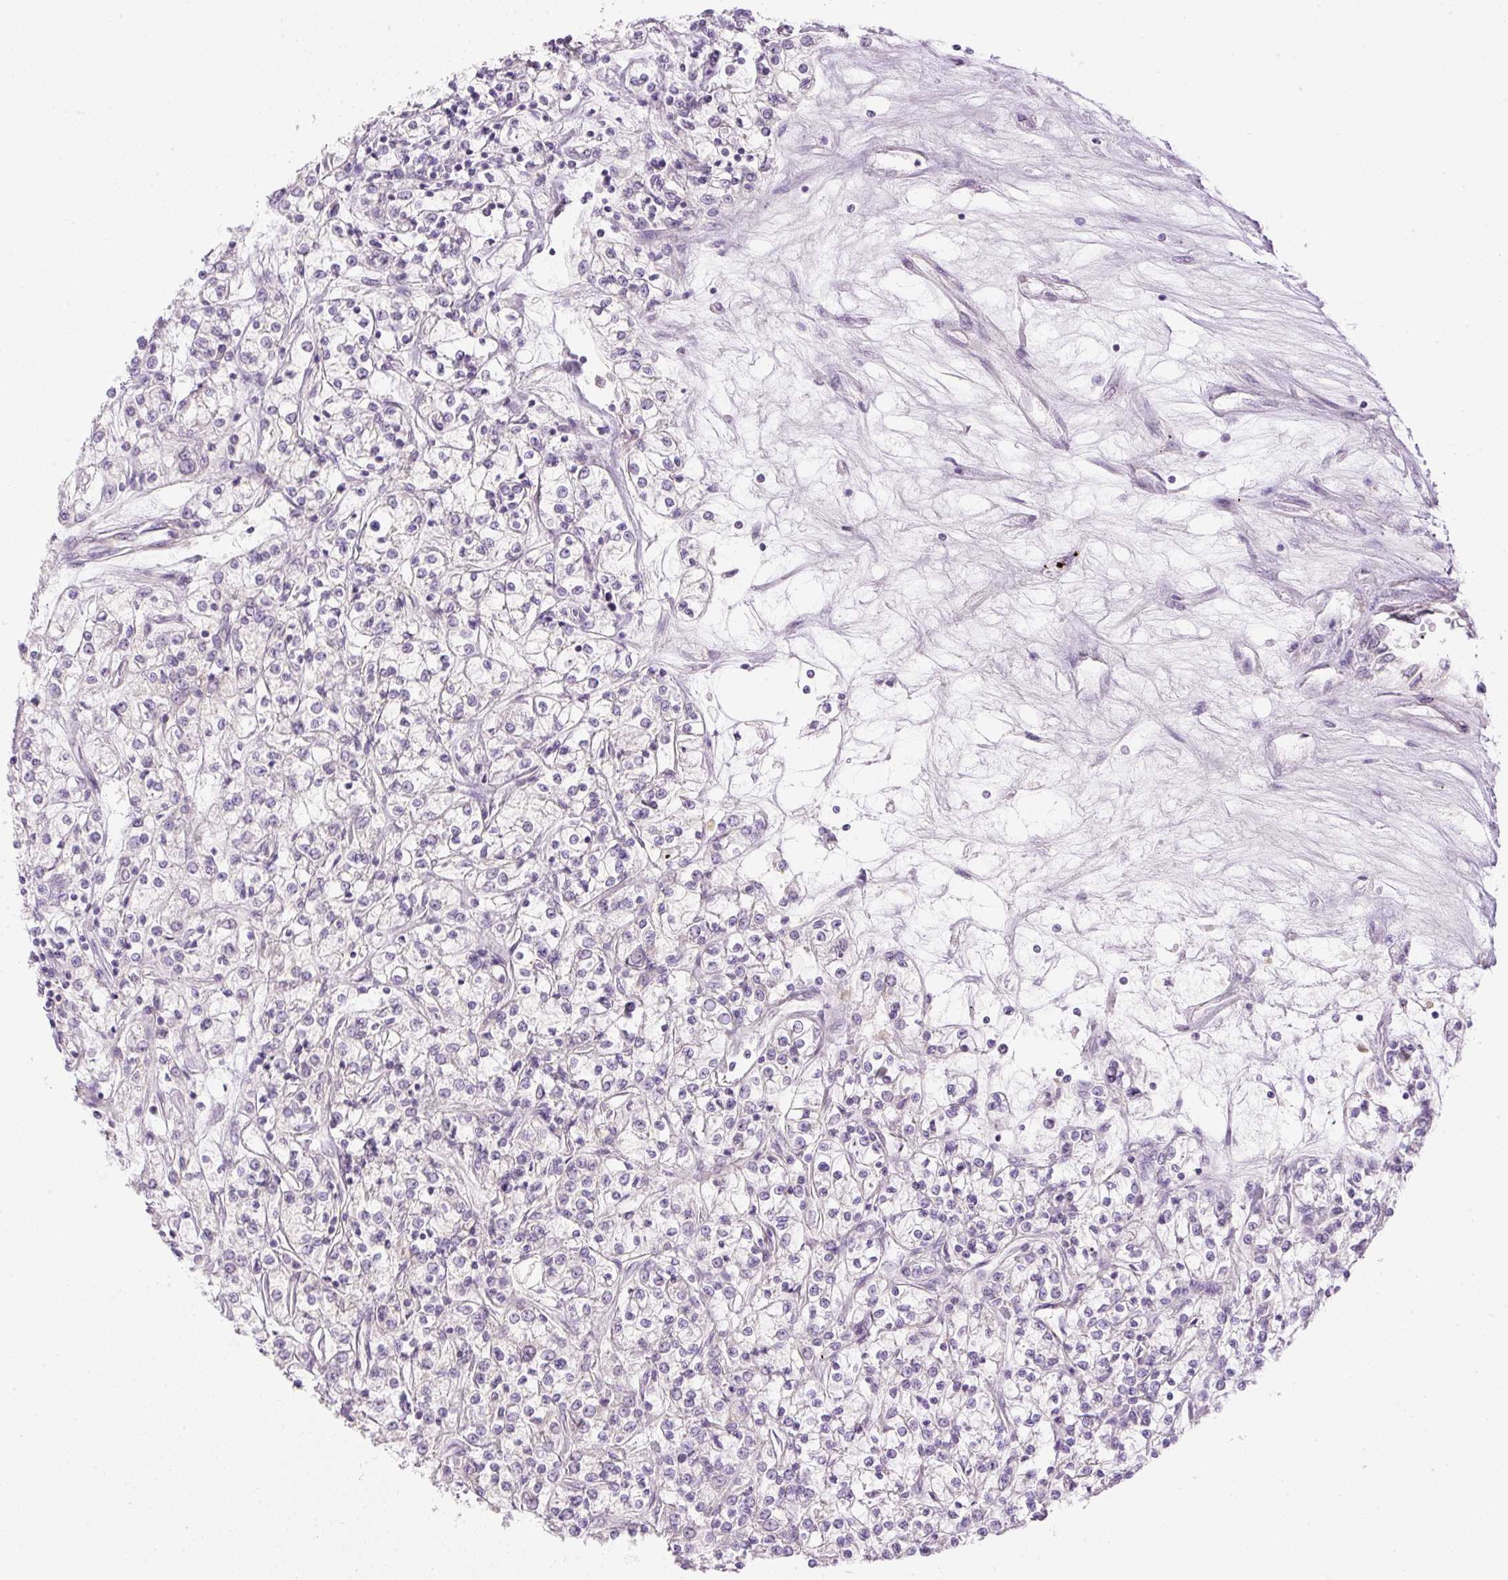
{"staining": {"intensity": "negative", "quantity": "none", "location": "none"}, "tissue": "renal cancer", "cell_type": "Tumor cells", "image_type": "cancer", "snomed": [{"axis": "morphology", "description": "Adenocarcinoma, NOS"}, {"axis": "topography", "description": "Kidney"}], "caption": "Histopathology image shows no protein staining in tumor cells of renal cancer (adenocarcinoma) tissue.", "gene": "MZT2B", "patient": {"sex": "female", "age": 59}}